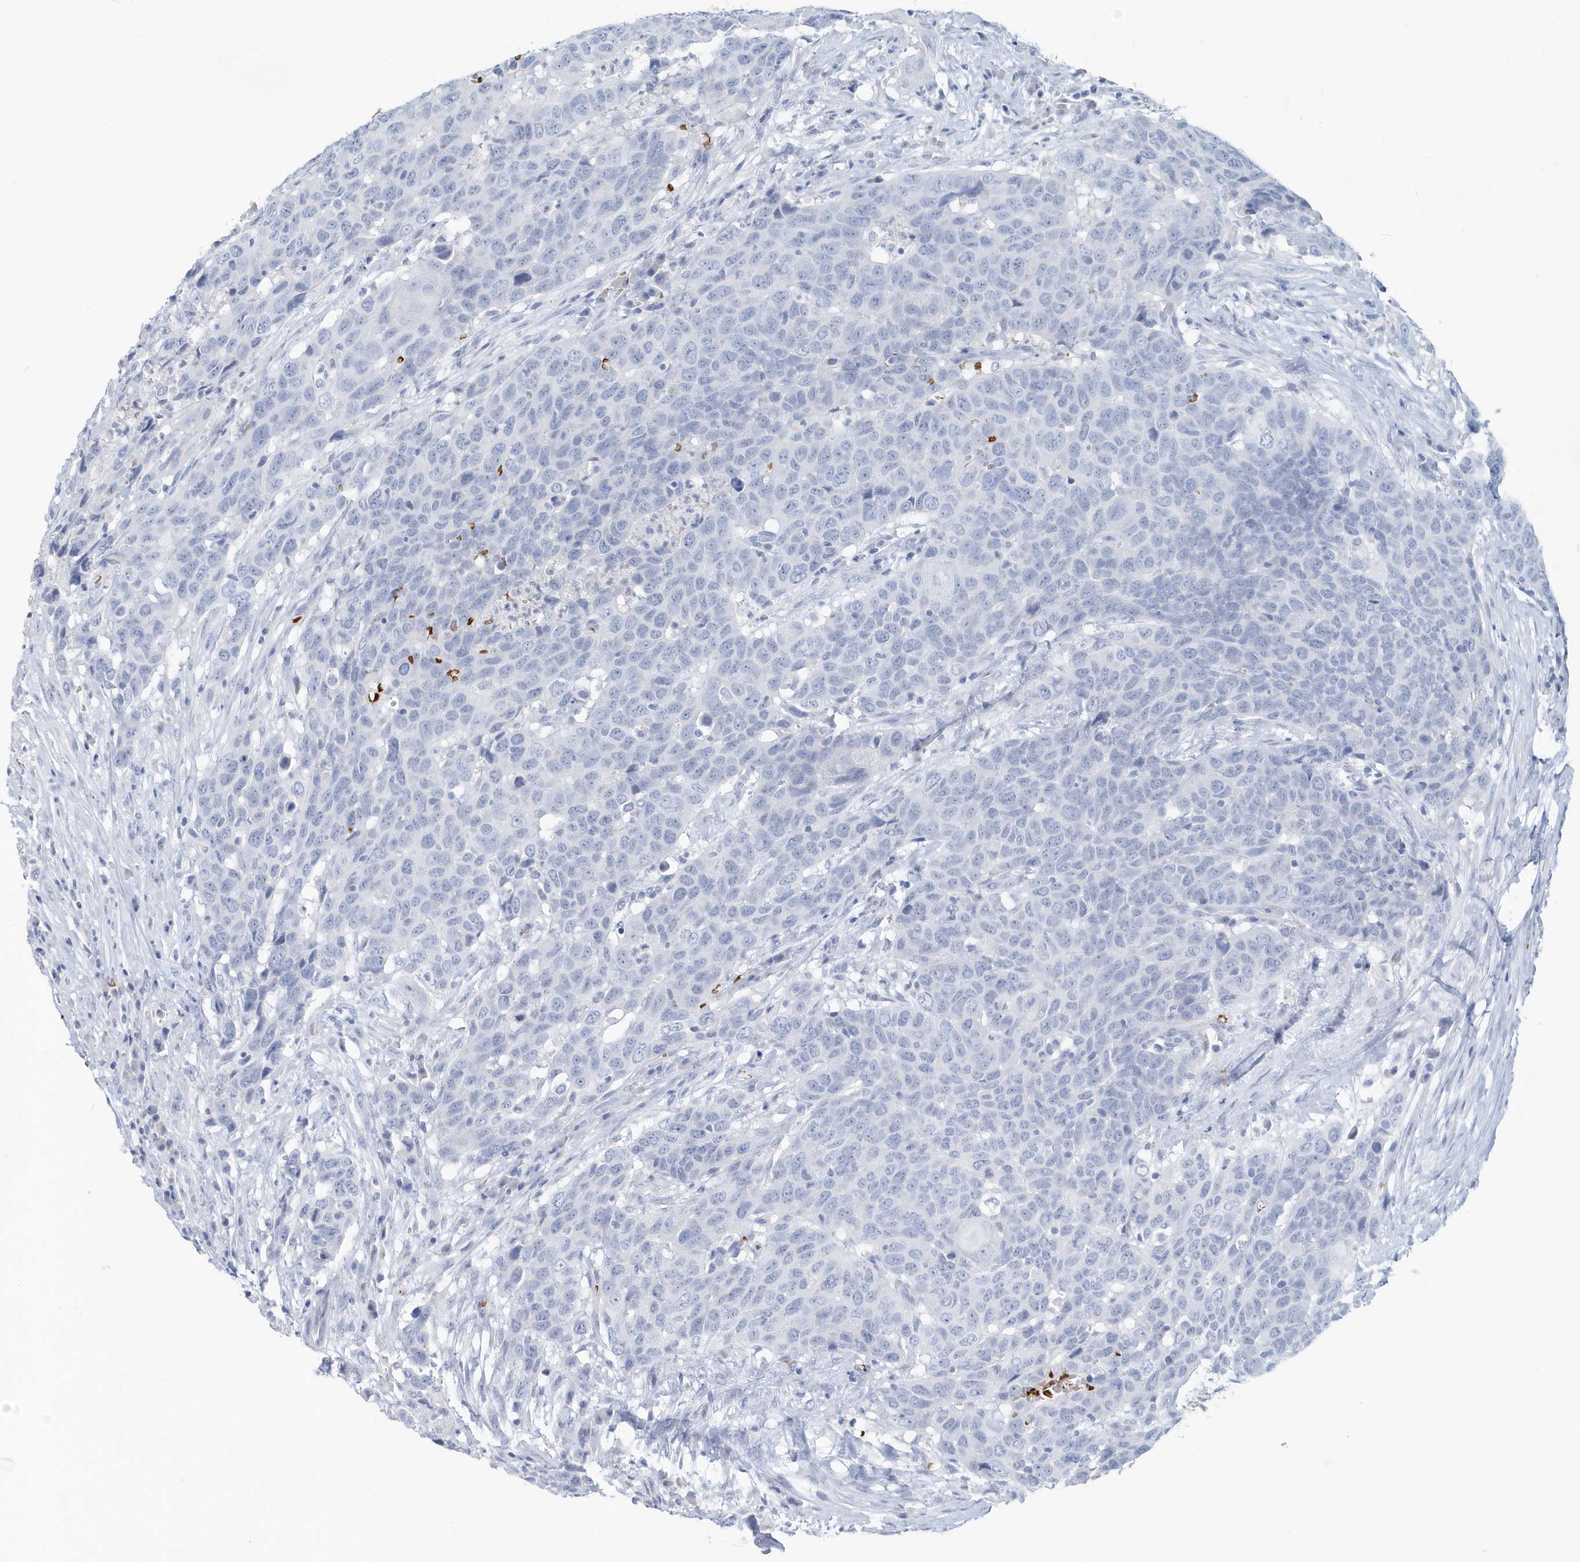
{"staining": {"intensity": "negative", "quantity": "none", "location": "none"}, "tissue": "head and neck cancer", "cell_type": "Tumor cells", "image_type": "cancer", "snomed": [{"axis": "morphology", "description": "Squamous cell carcinoma, NOS"}, {"axis": "topography", "description": "Head-Neck"}], "caption": "IHC histopathology image of human head and neck squamous cell carcinoma stained for a protein (brown), which displays no staining in tumor cells.", "gene": "HBA2", "patient": {"sex": "male", "age": 66}}